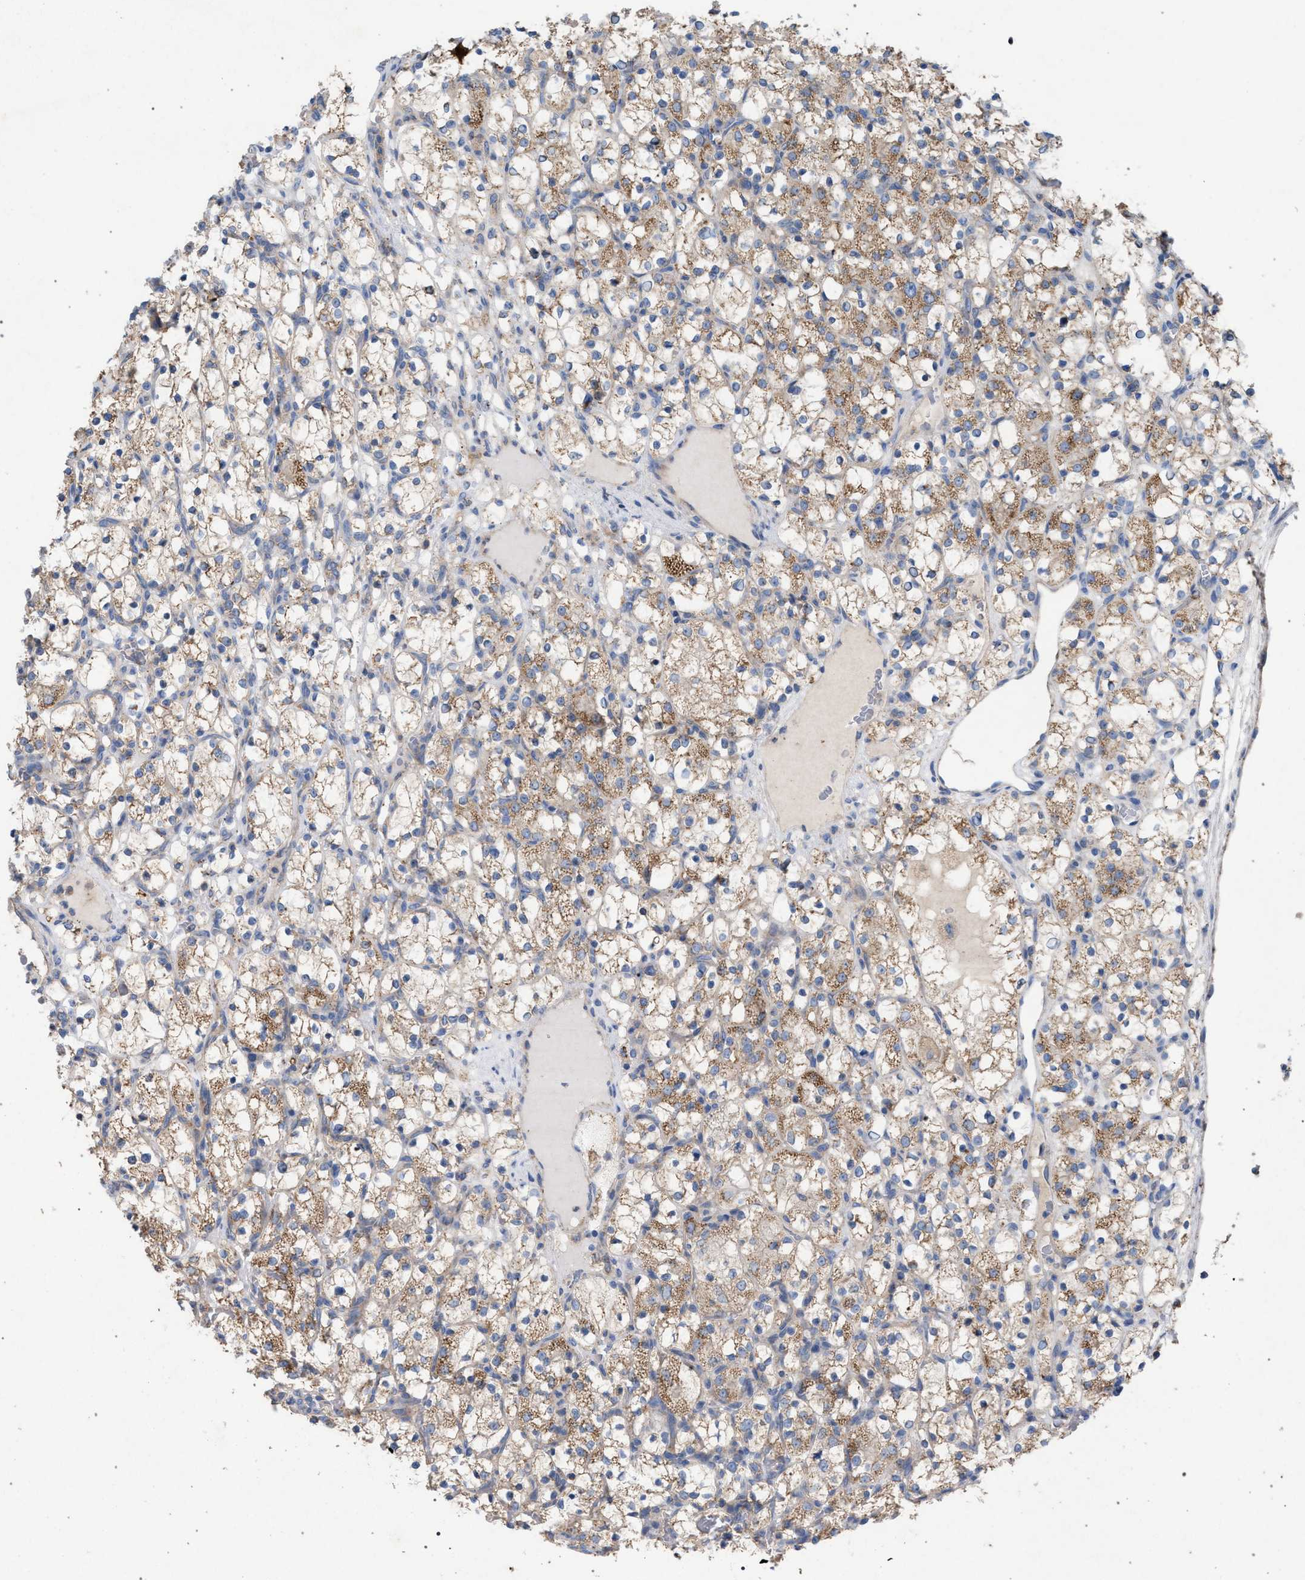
{"staining": {"intensity": "weak", "quantity": ">75%", "location": "cytoplasmic/membranous"}, "tissue": "renal cancer", "cell_type": "Tumor cells", "image_type": "cancer", "snomed": [{"axis": "morphology", "description": "Adenocarcinoma, NOS"}, {"axis": "topography", "description": "Kidney"}], "caption": "Adenocarcinoma (renal) tissue exhibits weak cytoplasmic/membranous positivity in approximately >75% of tumor cells, visualized by immunohistochemistry.", "gene": "VPS13A", "patient": {"sex": "female", "age": 69}}